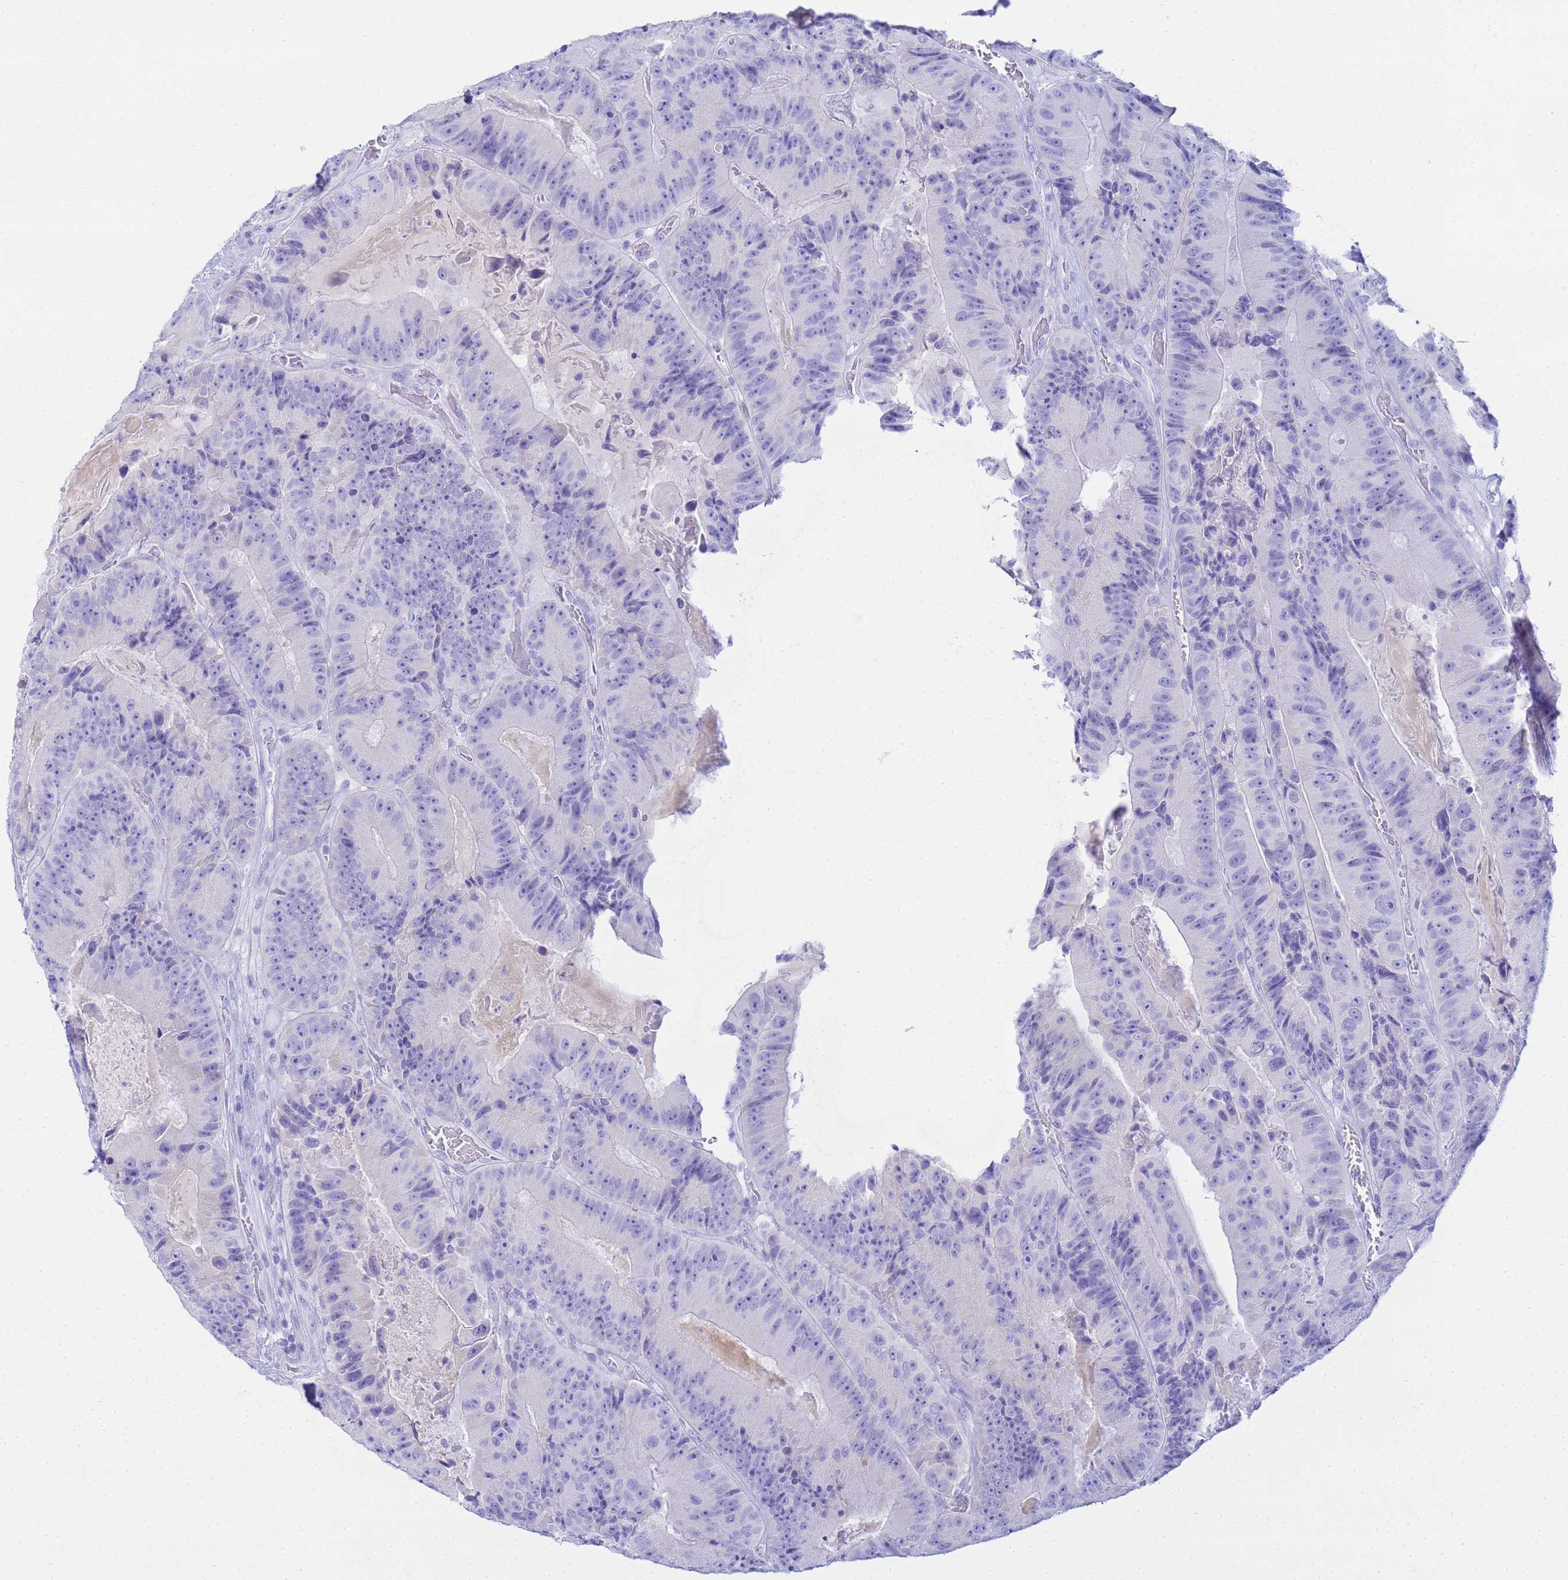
{"staining": {"intensity": "negative", "quantity": "none", "location": "none"}, "tissue": "colorectal cancer", "cell_type": "Tumor cells", "image_type": "cancer", "snomed": [{"axis": "morphology", "description": "Adenocarcinoma, NOS"}, {"axis": "topography", "description": "Colon"}], "caption": "The photomicrograph reveals no staining of tumor cells in colorectal cancer (adenocarcinoma). (Immunohistochemistry (ihc), brightfield microscopy, high magnification).", "gene": "AQP12A", "patient": {"sex": "female", "age": 86}}